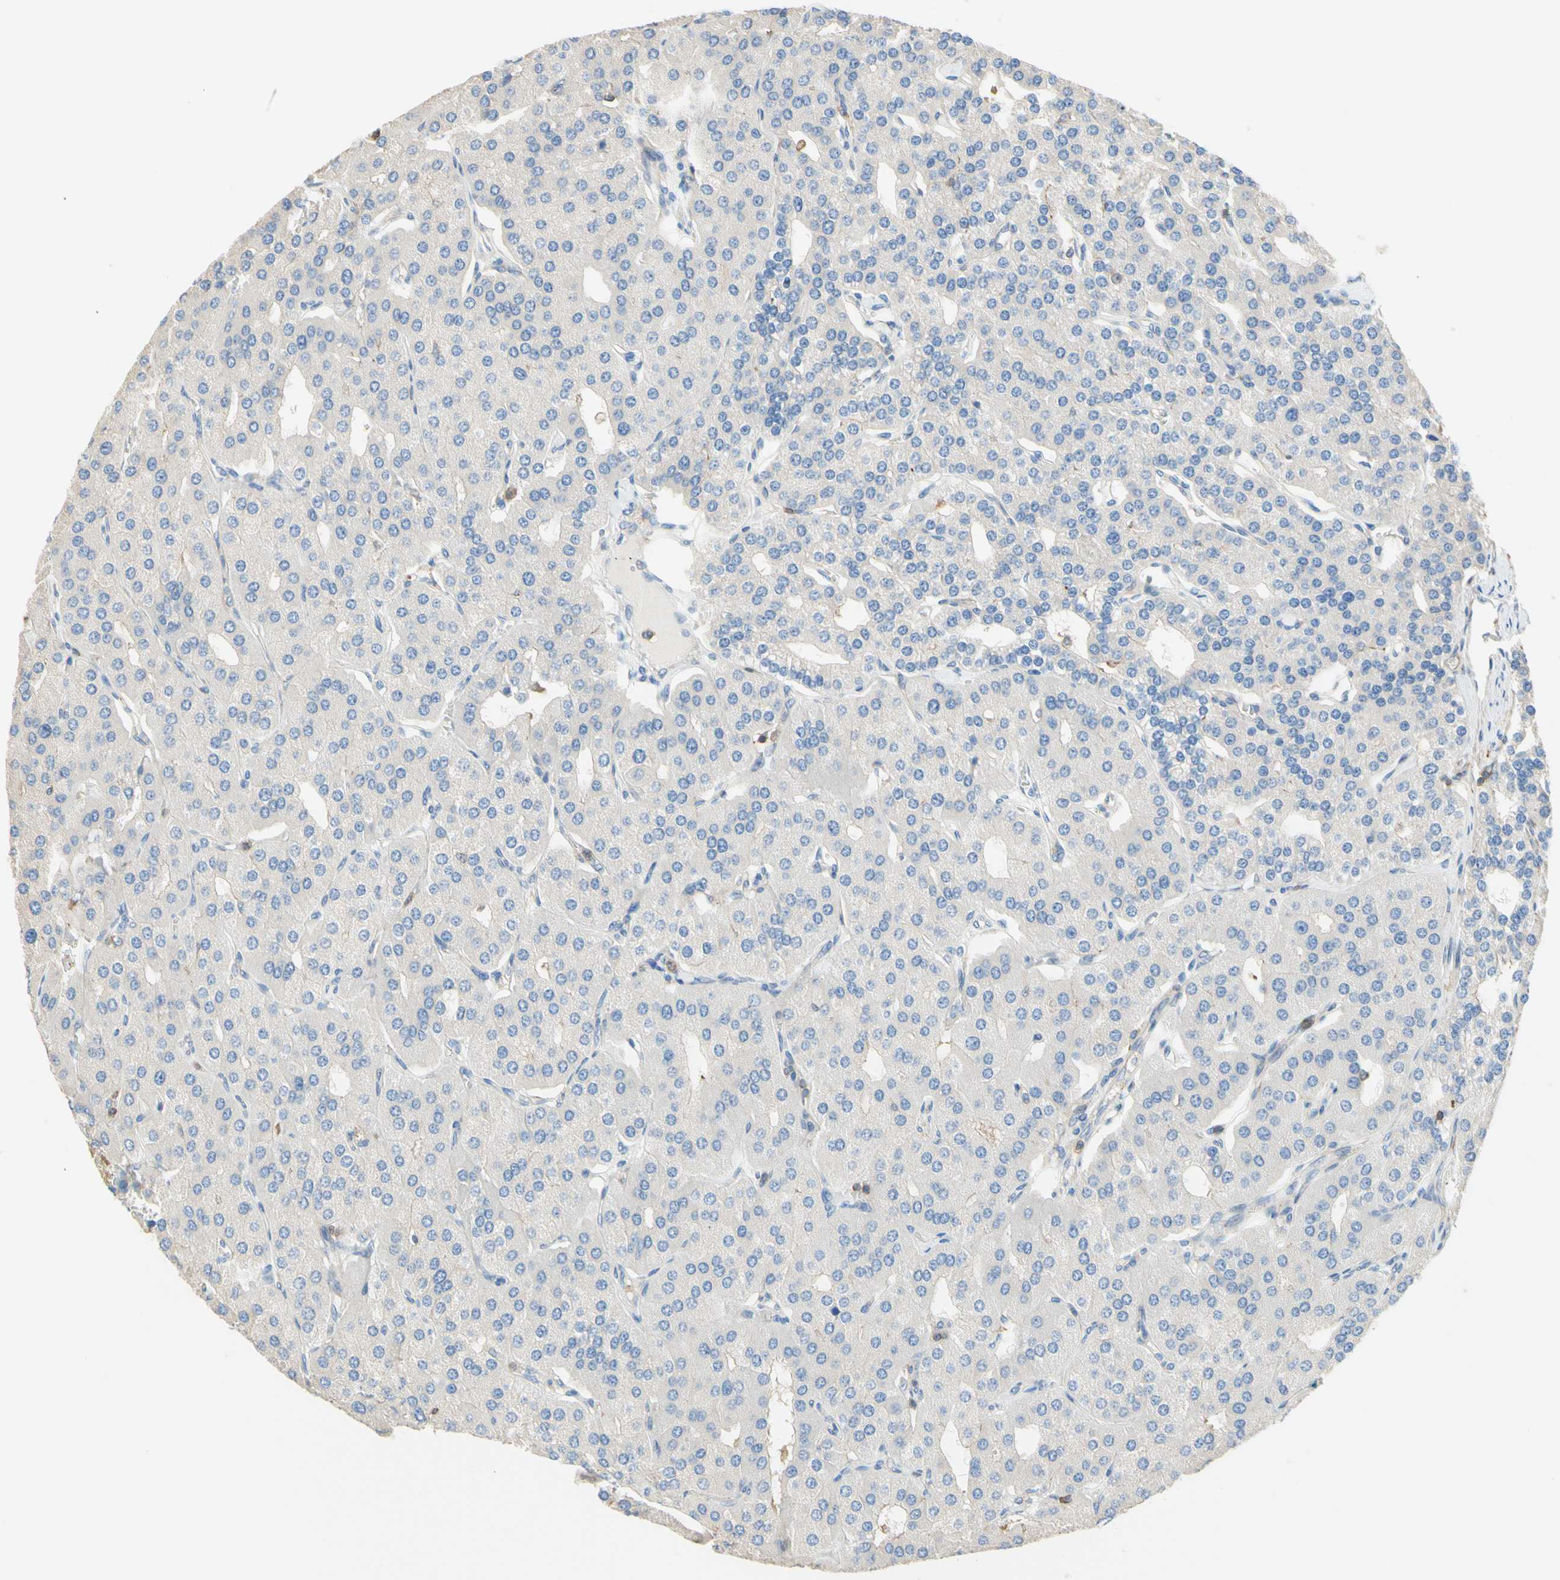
{"staining": {"intensity": "weak", "quantity": "25%-75%", "location": "cytoplasmic/membranous"}, "tissue": "parathyroid gland", "cell_type": "Glandular cells", "image_type": "normal", "snomed": [{"axis": "morphology", "description": "Normal tissue, NOS"}, {"axis": "morphology", "description": "Adenoma, NOS"}, {"axis": "topography", "description": "Parathyroid gland"}], "caption": "Immunohistochemistry (IHC) histopathology image of benign parathyroid gland stained for a protein (brown), which displays low levels of weak cytoplasmic/membranous positivity in approximately 25%-75% of glandular cells.", "gene": "SEMA4C", "patient": {"sex": "female", "age": 86}}